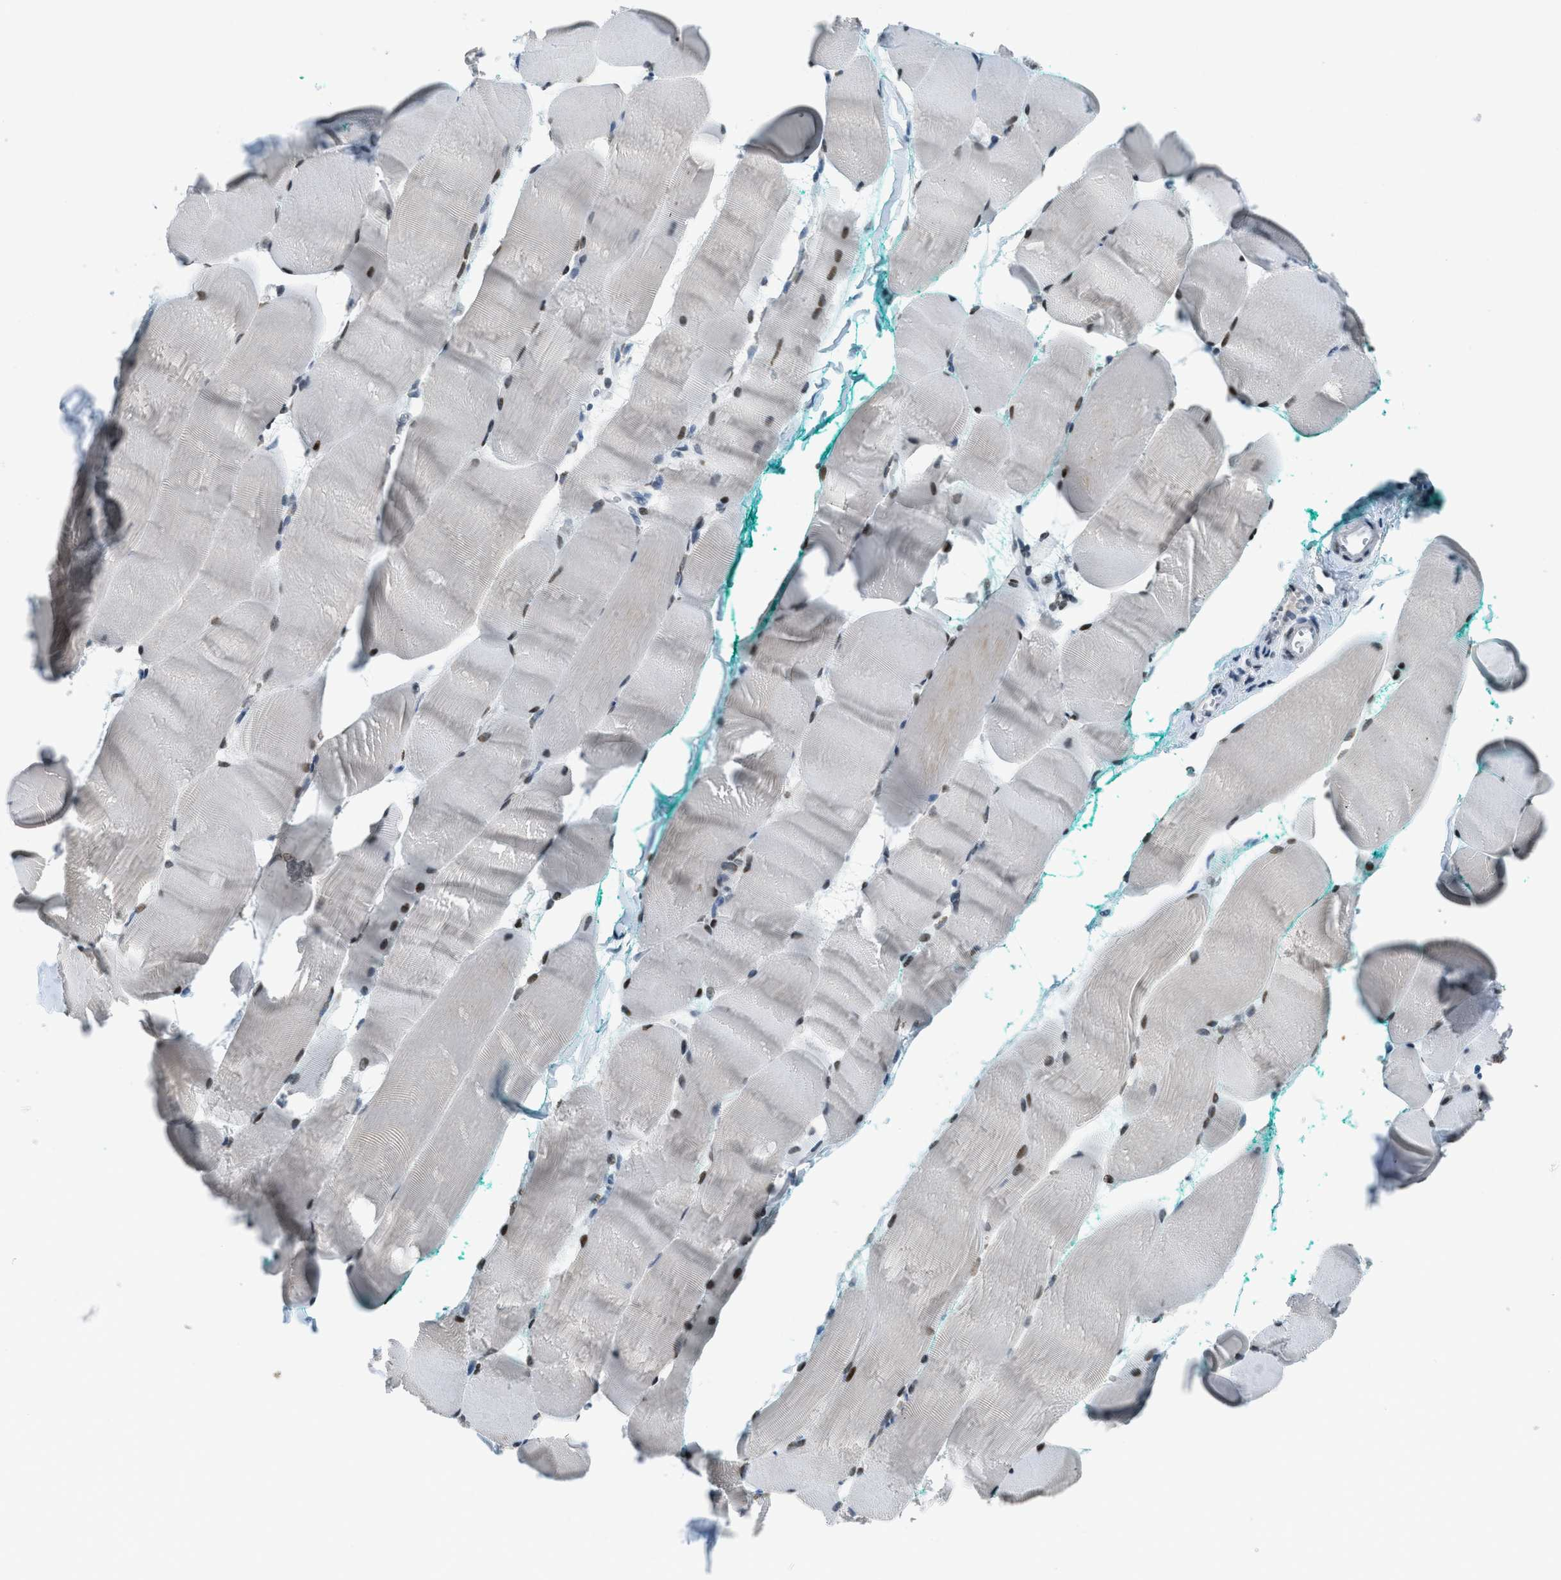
{"staining": {"intensity": "moderate", "quantity": ">75%", "location": "nuclear"}, "tissue": "skeletal muscle", "cell_type": "Myocytes", "image_type": "normal", "snomed": [{"axis": "morphology", "description": "Normal tissue, NOS"}, {"axis": "morphology", "description": "Squamous cell carcinoma, NOS"}, {"axis": "topography", "description": "Skeletal muscle"}], "caption": "Immunohistochemistry image of unremarkable skeletal muscle stained for a protein (brown), which reveals medium levels of moderate nuclear positivity in approximately >75% of myocytes.", "gene": "TTC13", "patient": {"sex": "male", "age": 51}}